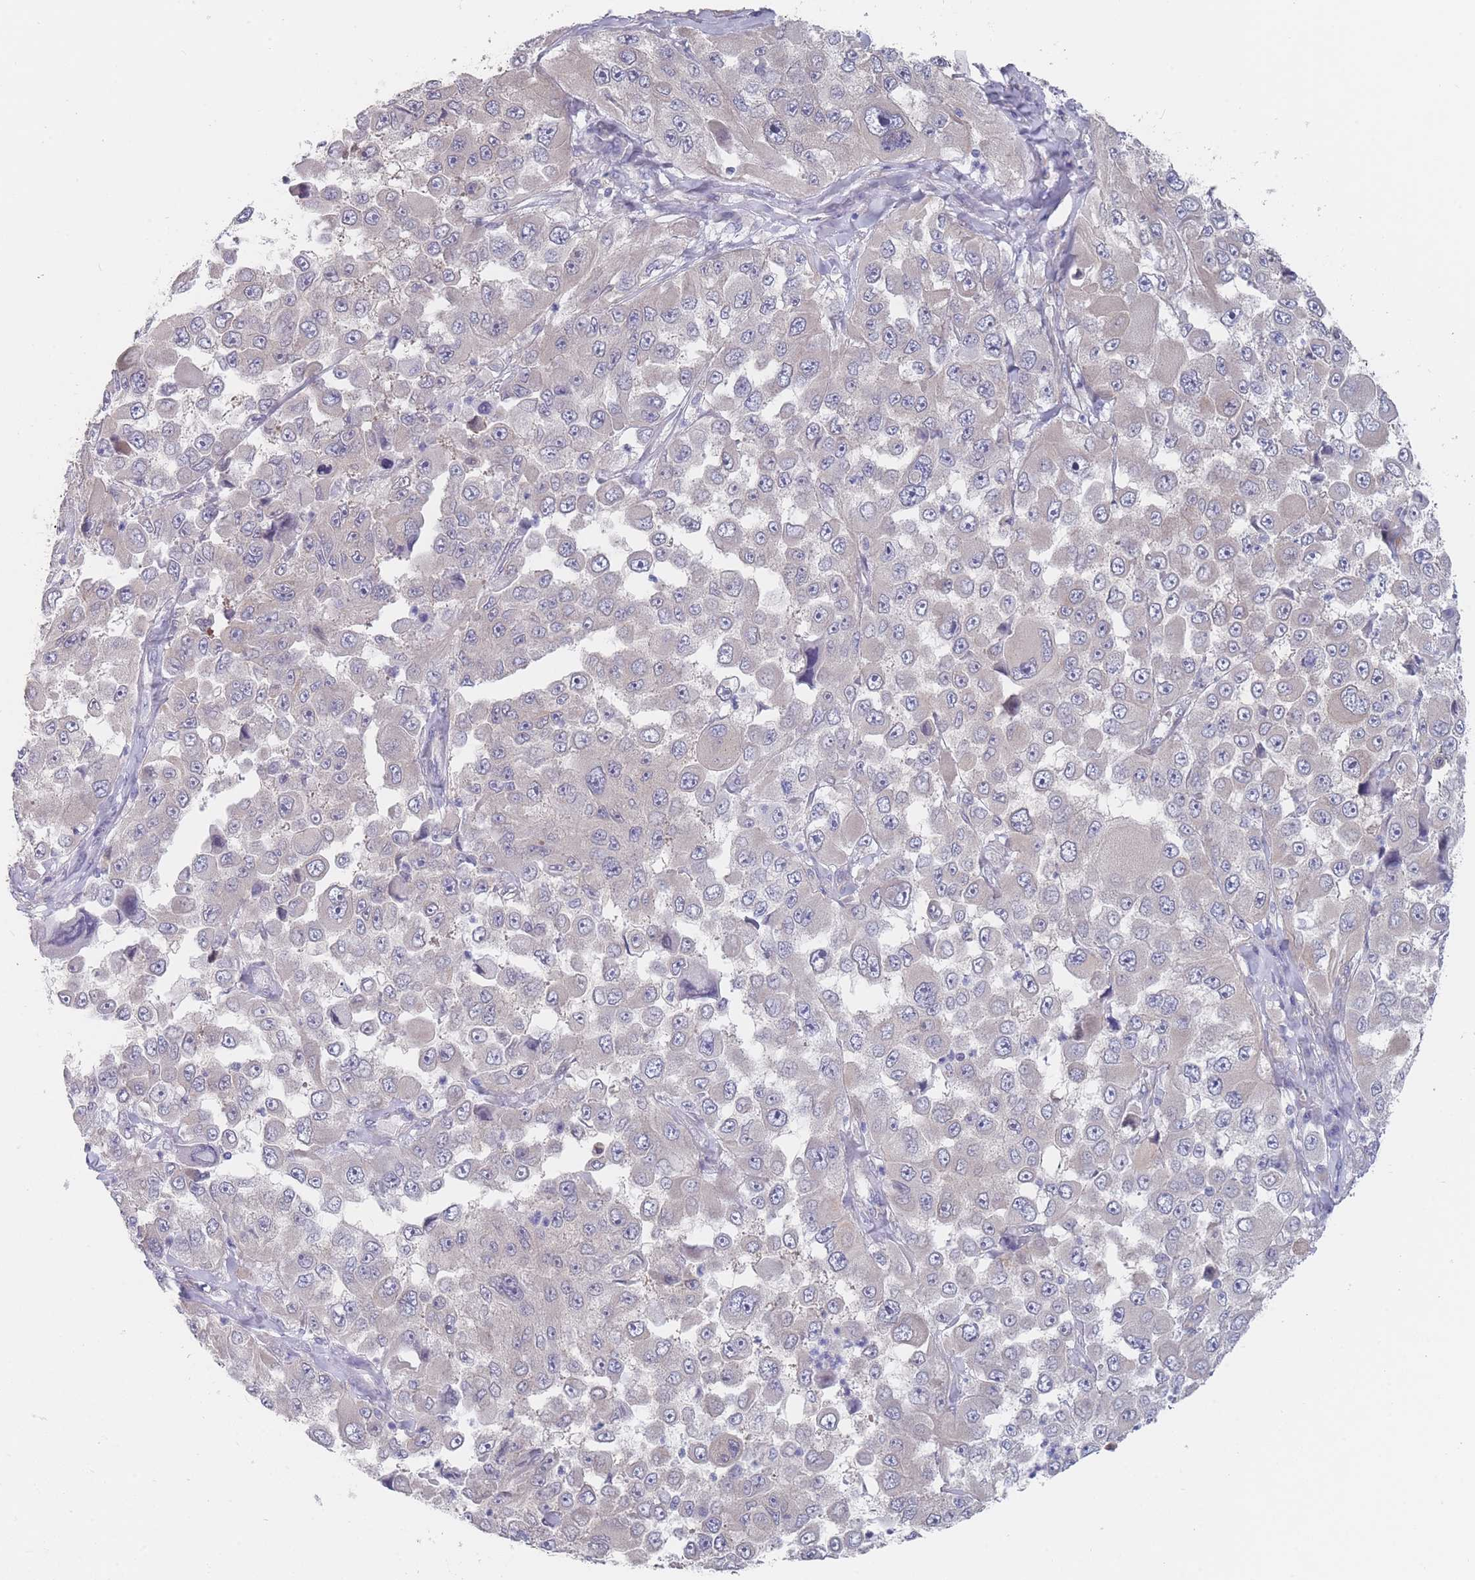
{"staining": {"intensity": "negative", "quantity": "none", "location": "none"}, "tissue": "melanoma", "cell_type": "Tumor cells", "image_type": "cancer", "snomed": [{"axis": "morphology", "description": "Malignant melanoma, Metastatic site"}, {"axis": "topography", "description": "Lymph node"}], "caption": "Melanoma was stained to show a protein in brown. There is no significant expression in tumor cells.", "gene": "SLC1A6", "patient": {"sex": "male", "age": 62}}